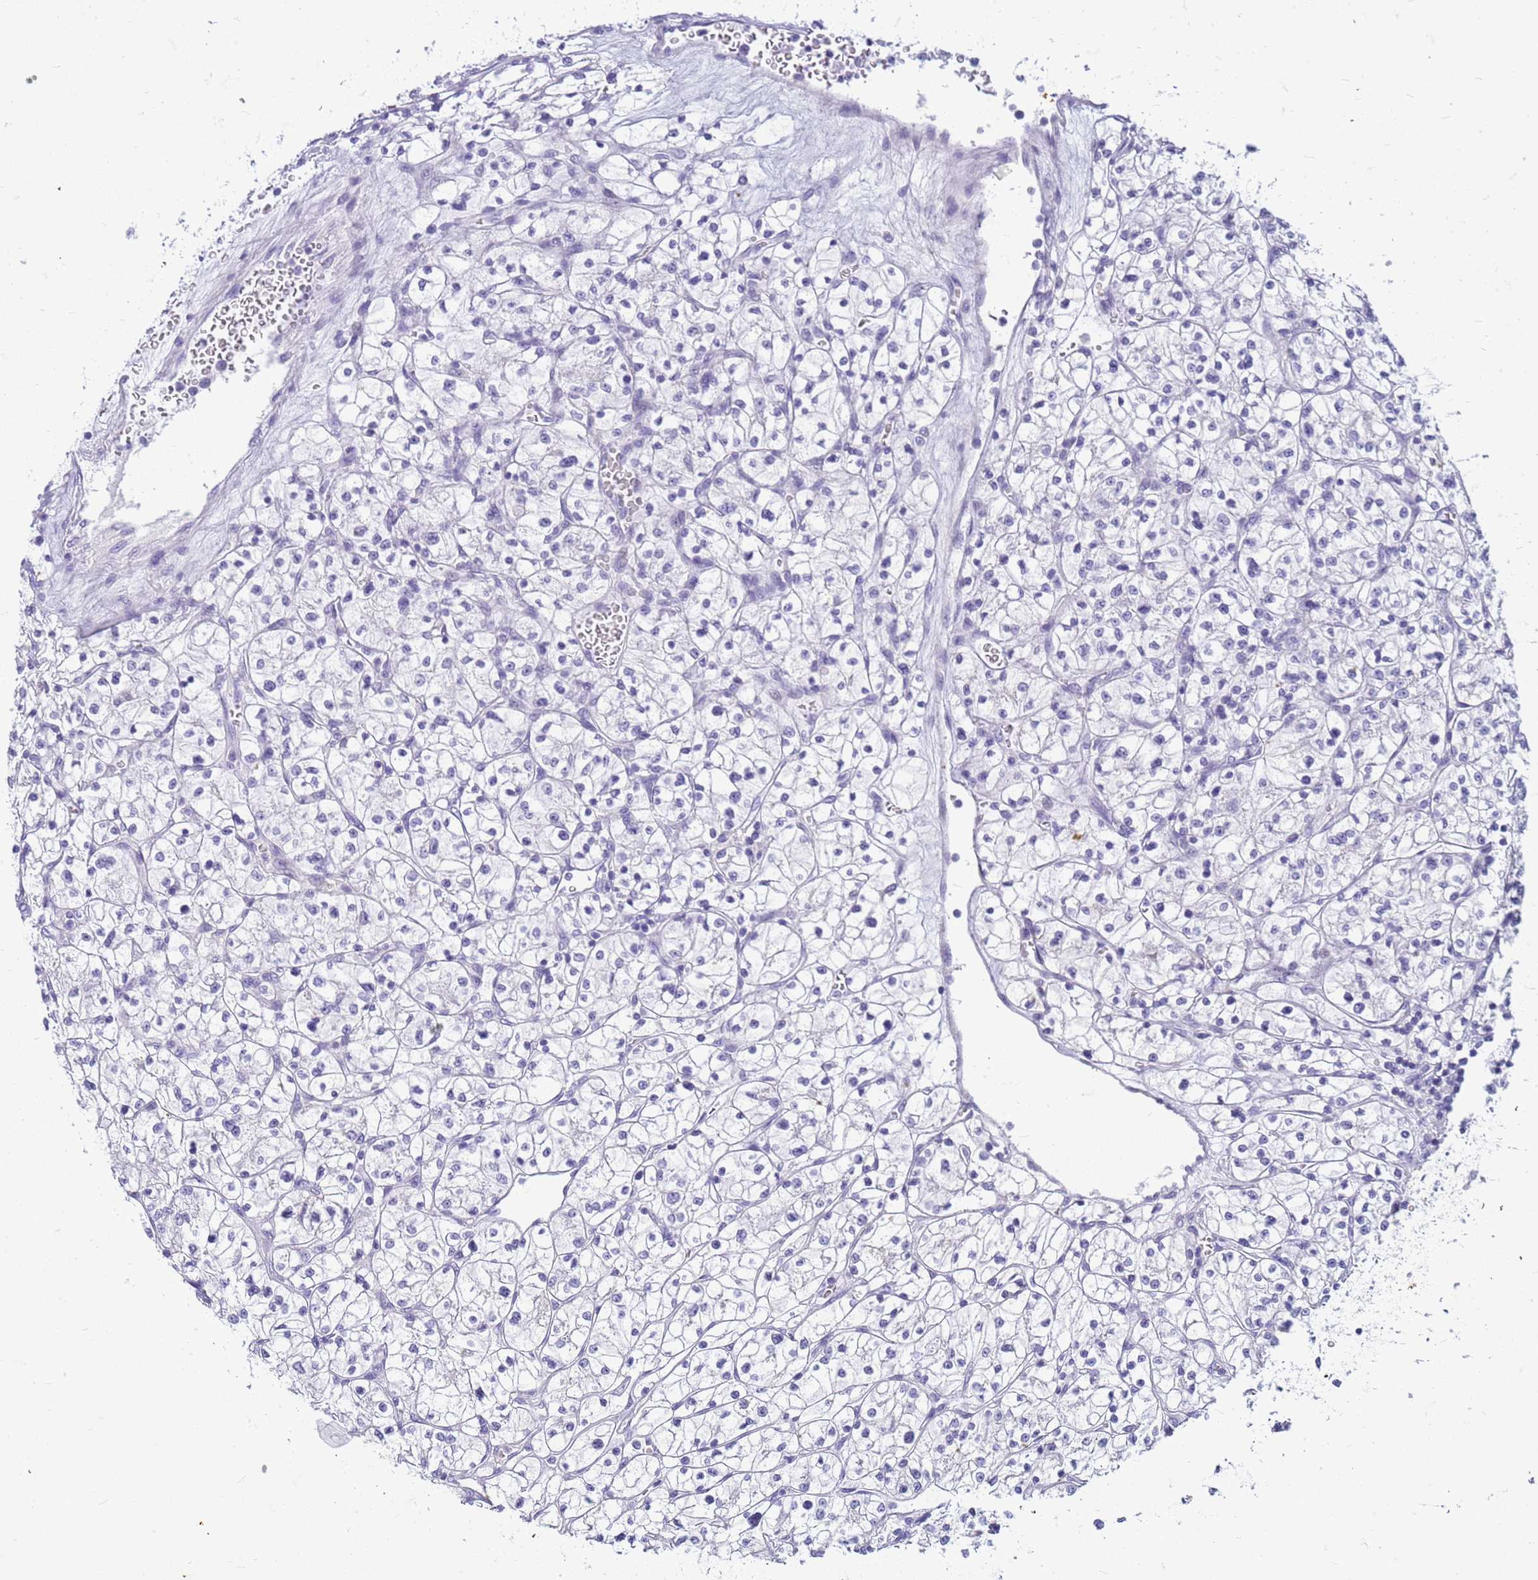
{"staining": {"intensity": "negative", "quantity": "none", "location": "none"}, "tissue": "renal cancer", "cell_type": "Tumor cells", "image_type": "cancer", "snomed": [{"axis": "morphology", "description": "Adenocarcinoma, NOS"}, {"axis": "topography", "description": "Kidney"}], "caption": "High power microscopy histopathology image of an immunohistochemistry (IHC) histopathology image of renal adenocarcinoma, revealing no significant staining in tumor cells.", "gene": "CFAP100", "patient": {"sex": "female", "age": 64}}